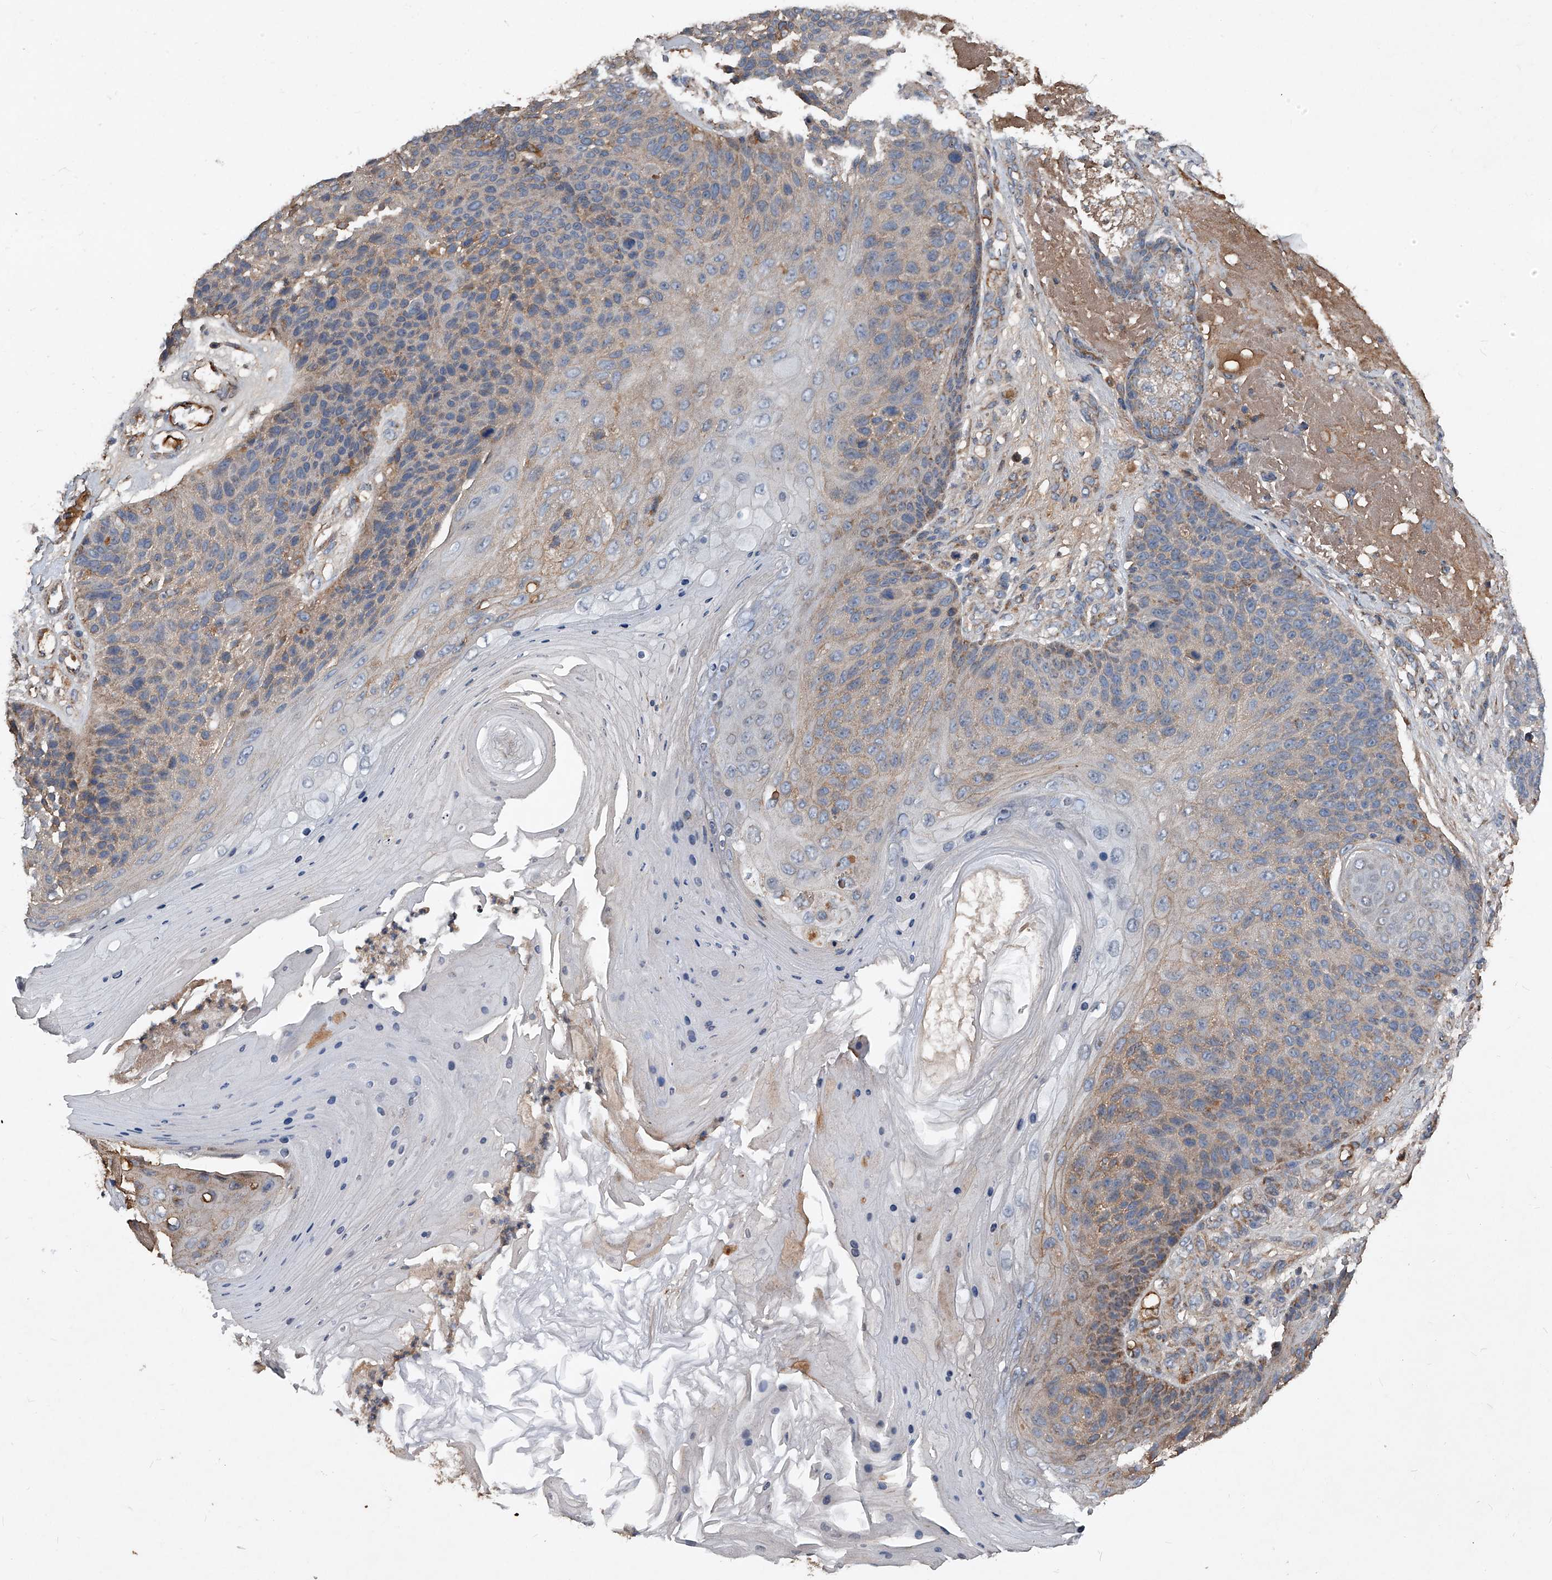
{"staining": {"intensity": "moderate", "quantity": "25%-75%", "location": "cytoplasmic/membranous"}, "tissue": "skin cancer", "cell_type": "Tumor cells", "image_type": "cancer", "snomed": [{"axis": "morphology", "description": "Squamous cell carcinoma, NOS"}, {"axis": "topography", "description": "Skin"}], "caption": "A brown stain highlights moderate cytoplasmic/membranous positivity of a protein in skin squamous cell carcinoma tumor cells. (DAB = brown stain, brightfield microscopy at high magnification).", "gene": "SDHA", "patient": {"sex": "female", "age": 88}}